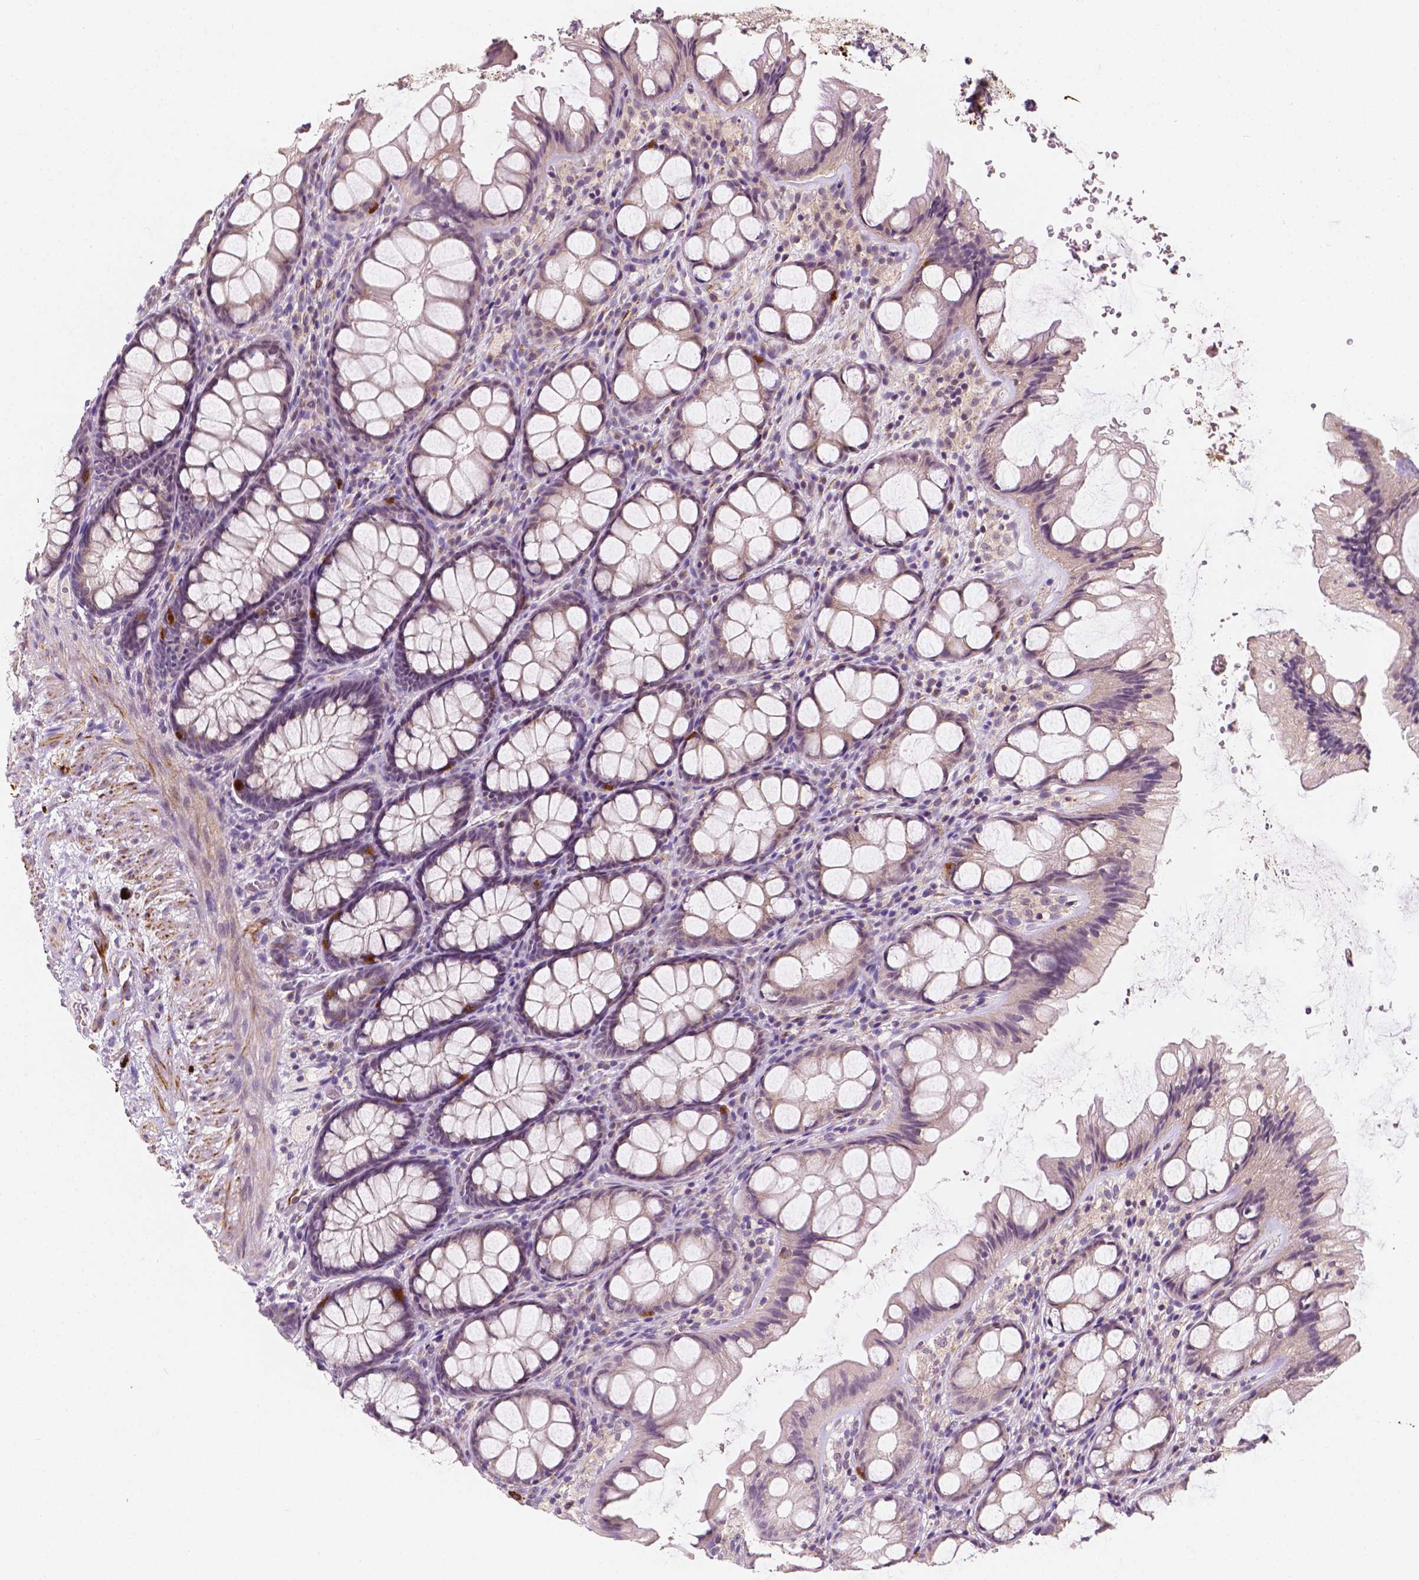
{"staining": {"intensity": "negative", "quantity": "none", "location": "none"}, "tissue": "colon", "cell_type": "Endothelial cells", "image_type": "normal", "snomed": [{"axis": "morphology", "description": "Normal tissue, NOS"}, {"axis": "topography", "description": "Colon"}], "caption": "The histopathology image reveals no significant staining in endothelial cells of colon.", "gene": "SIRT2", "patient": {"sex": "male", "age": 47}}